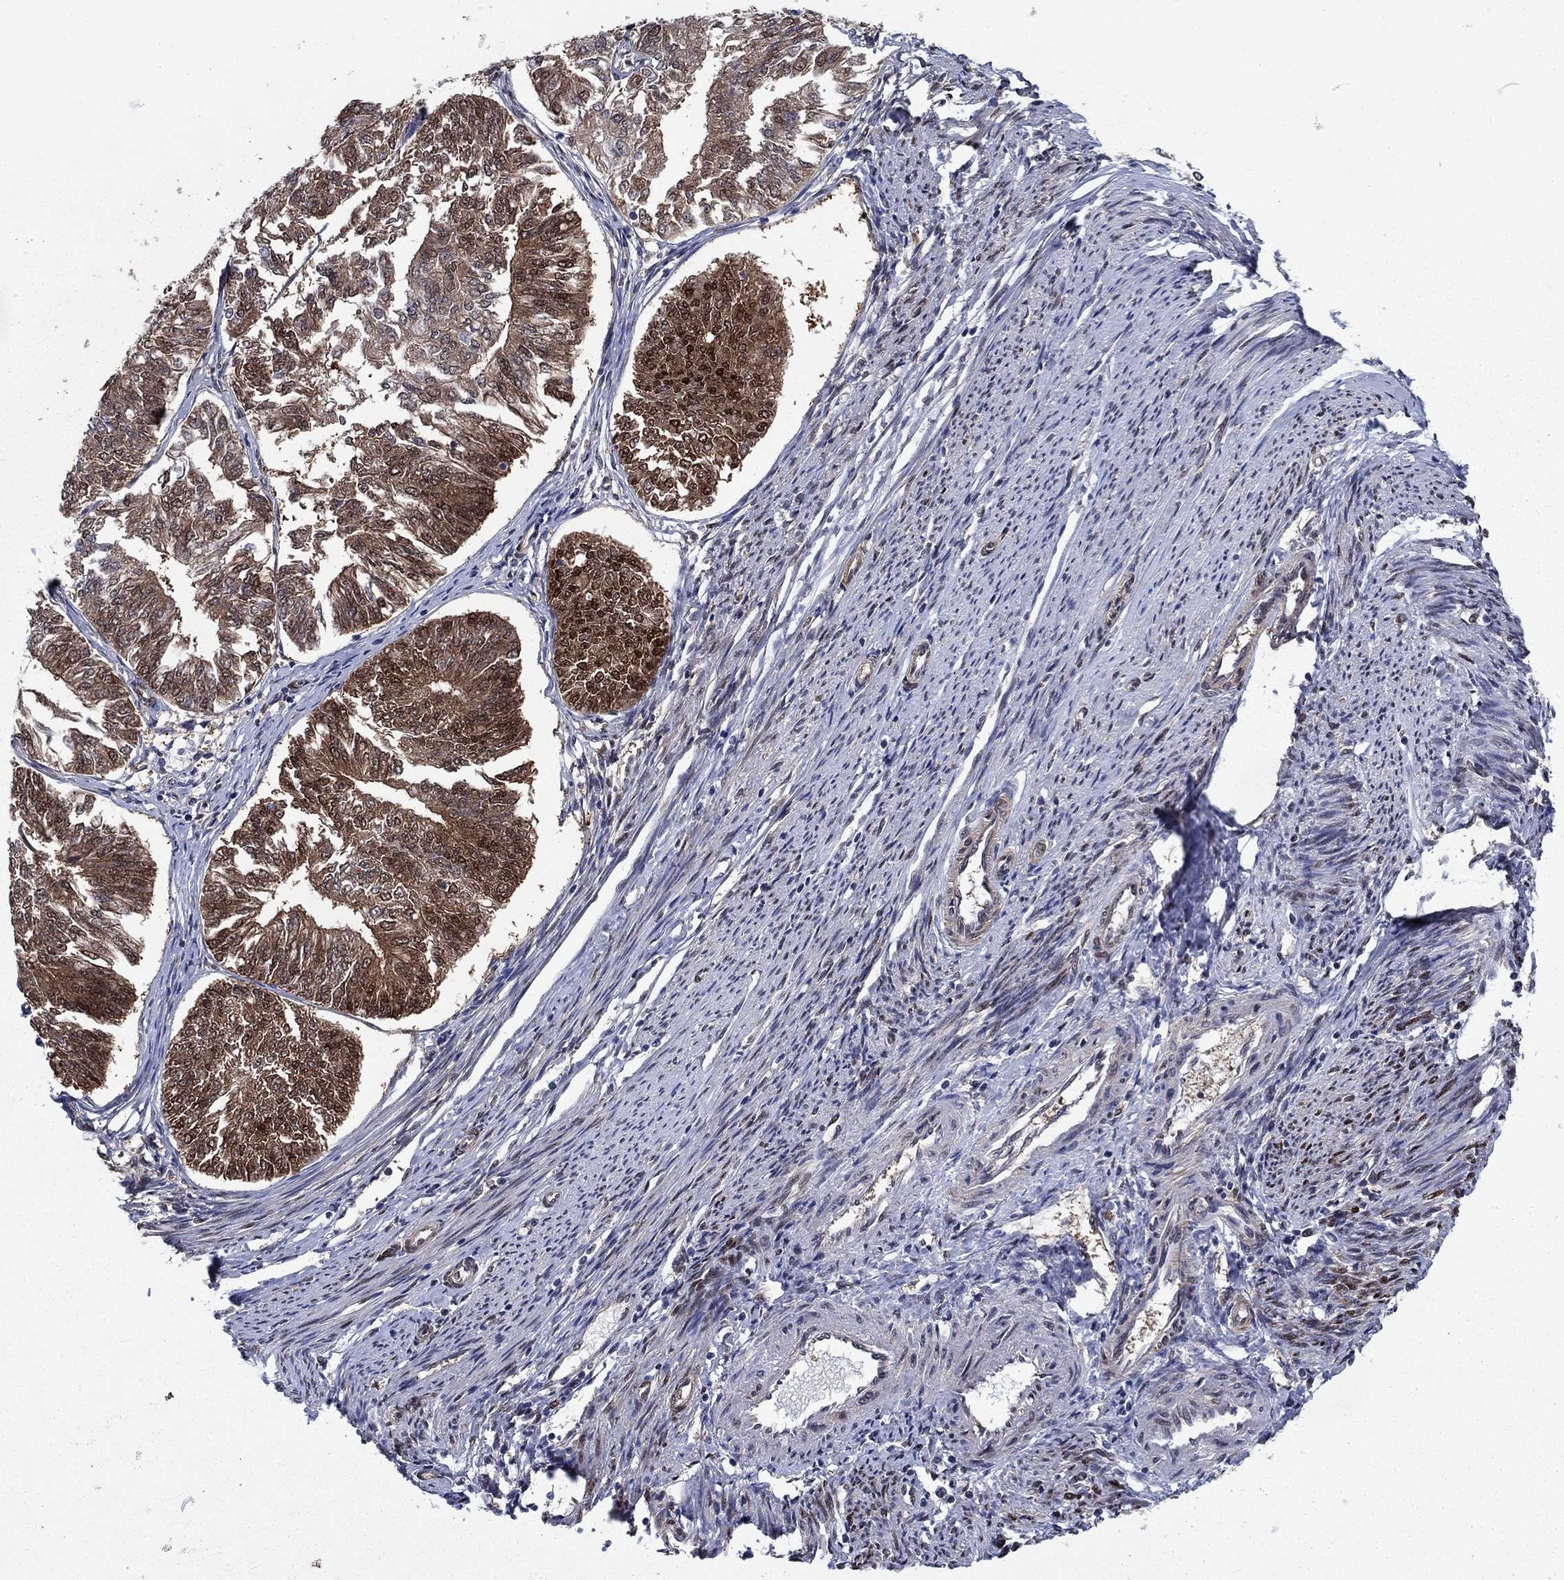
{"staining": {"intensity": "moderate", "quantity": ">75%", "location": "cytoplasmic/membranous"}, "tissue": "endometrial cancer", "cell_type": "Tumor cells", "image_type": "cancer", "snomed": [{"axis": "morphology", "description": "Adenocarcinoma, NOS"}, {"axis": "topography", "description": "Endometrium"}], "caption": "The photomicrograph shows immunohistochemical staining of adenocarcinoma (endometrial). There is moderate cytoplasmic/membranous expression is identified in about >75% of tumor cells.", "gene": "FKBP4", "patient": {"sex": "female", "age": 58}}